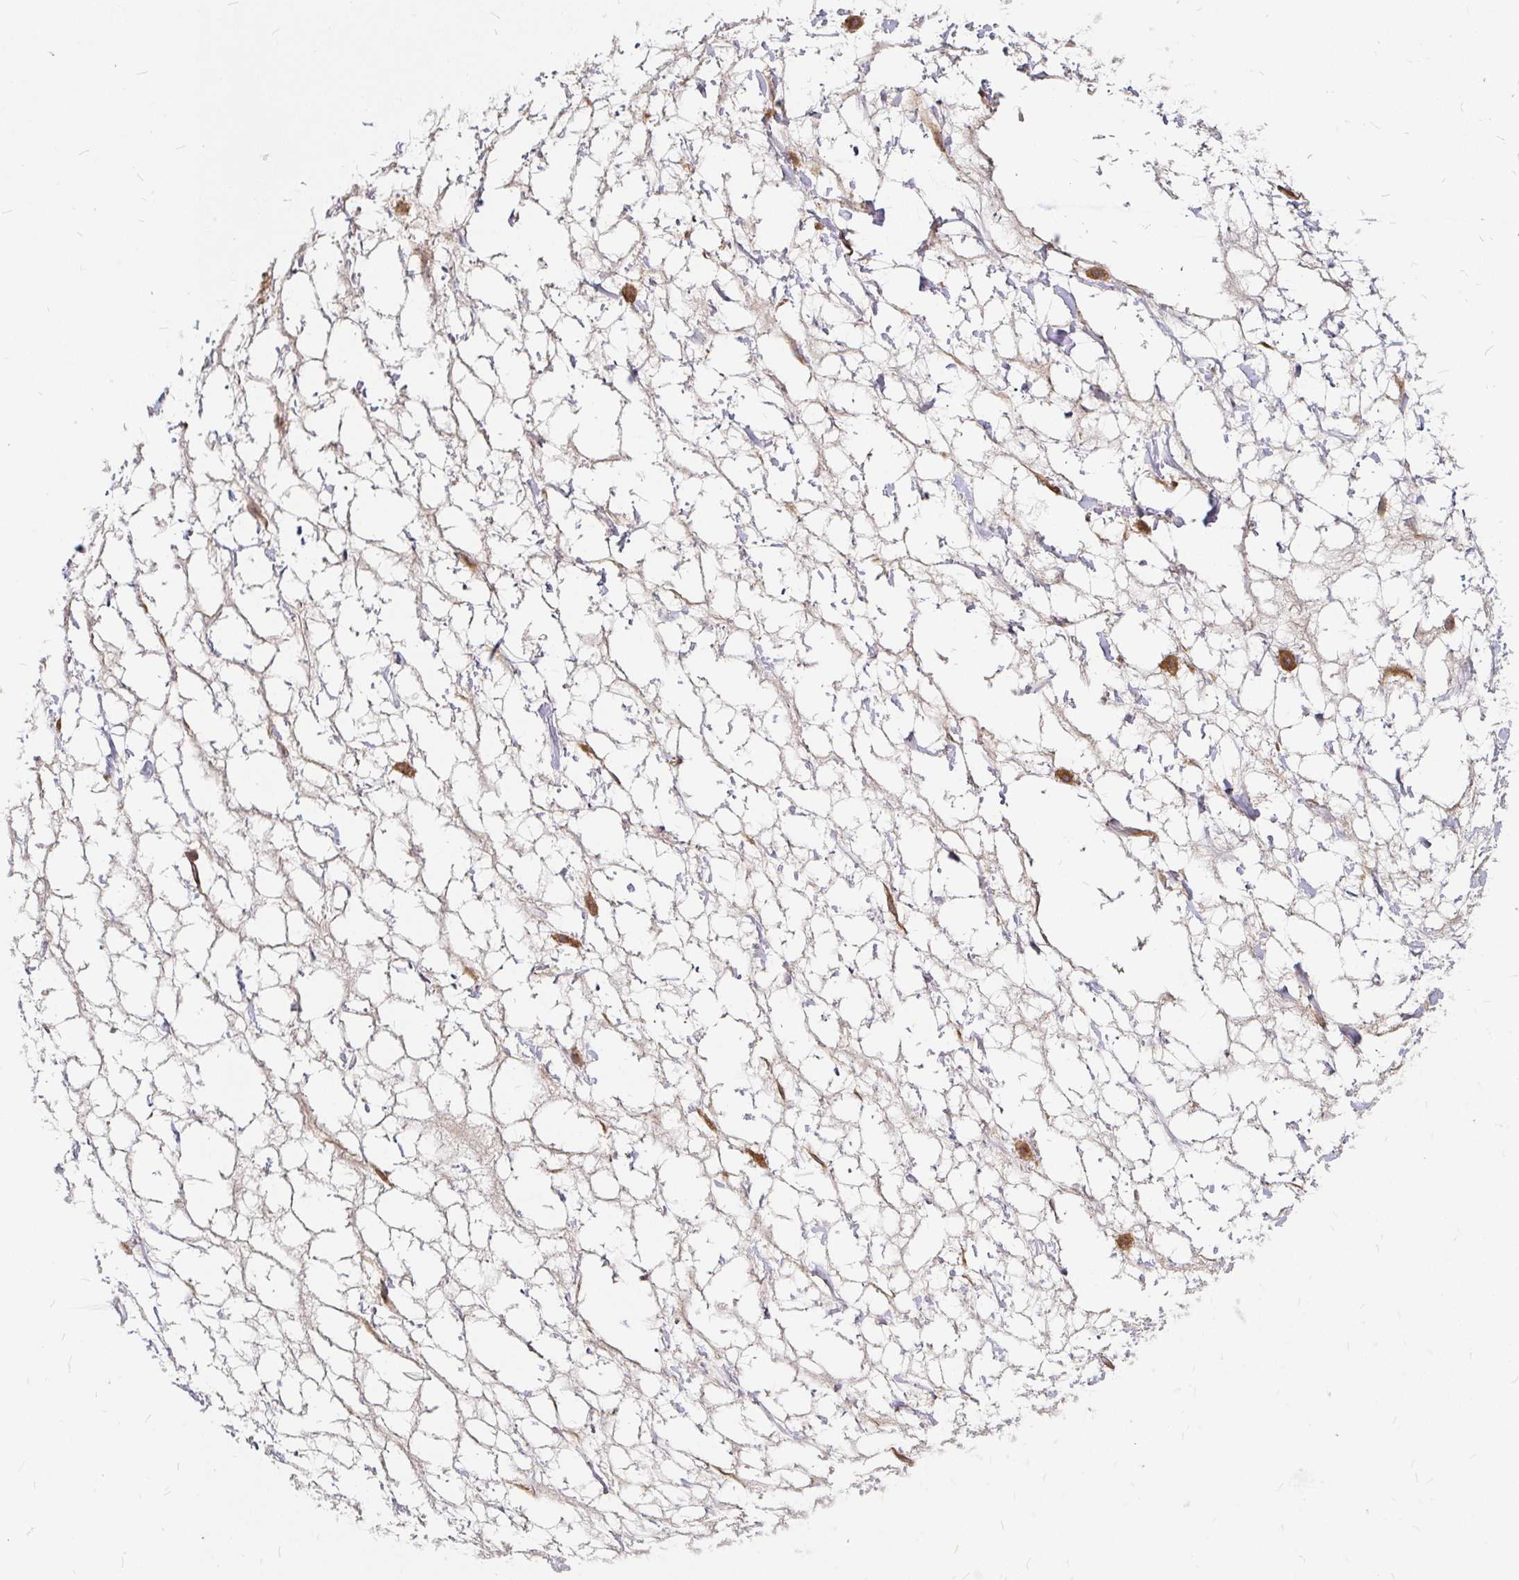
{"staining": {"intensity": "moderate", "quantity": "25%-75%", "location": "cytoplasmic/membranous"}, "tissue": "adipose tissue", "cell_type": "Adipocytes", "image_type": "normal", "snomed": [{"axis": "morphology", "description": "Normal tissue, NOS"}, {"axis": "topography", "description": "Lymph node"}, {"axis": "topography", "description": "Cartilage tissue"}, {"axis": "topography", "description": "Nasopharynx"}], "caption": "A photomicrograph of adipose tissue stained for a protein reveals moderate cytoplasmic/membranous brown staining in adipocytes. Nuclei are stained in blue.", "gene": "KIF5B", "patient": {"sex": "male", "age": 63}}